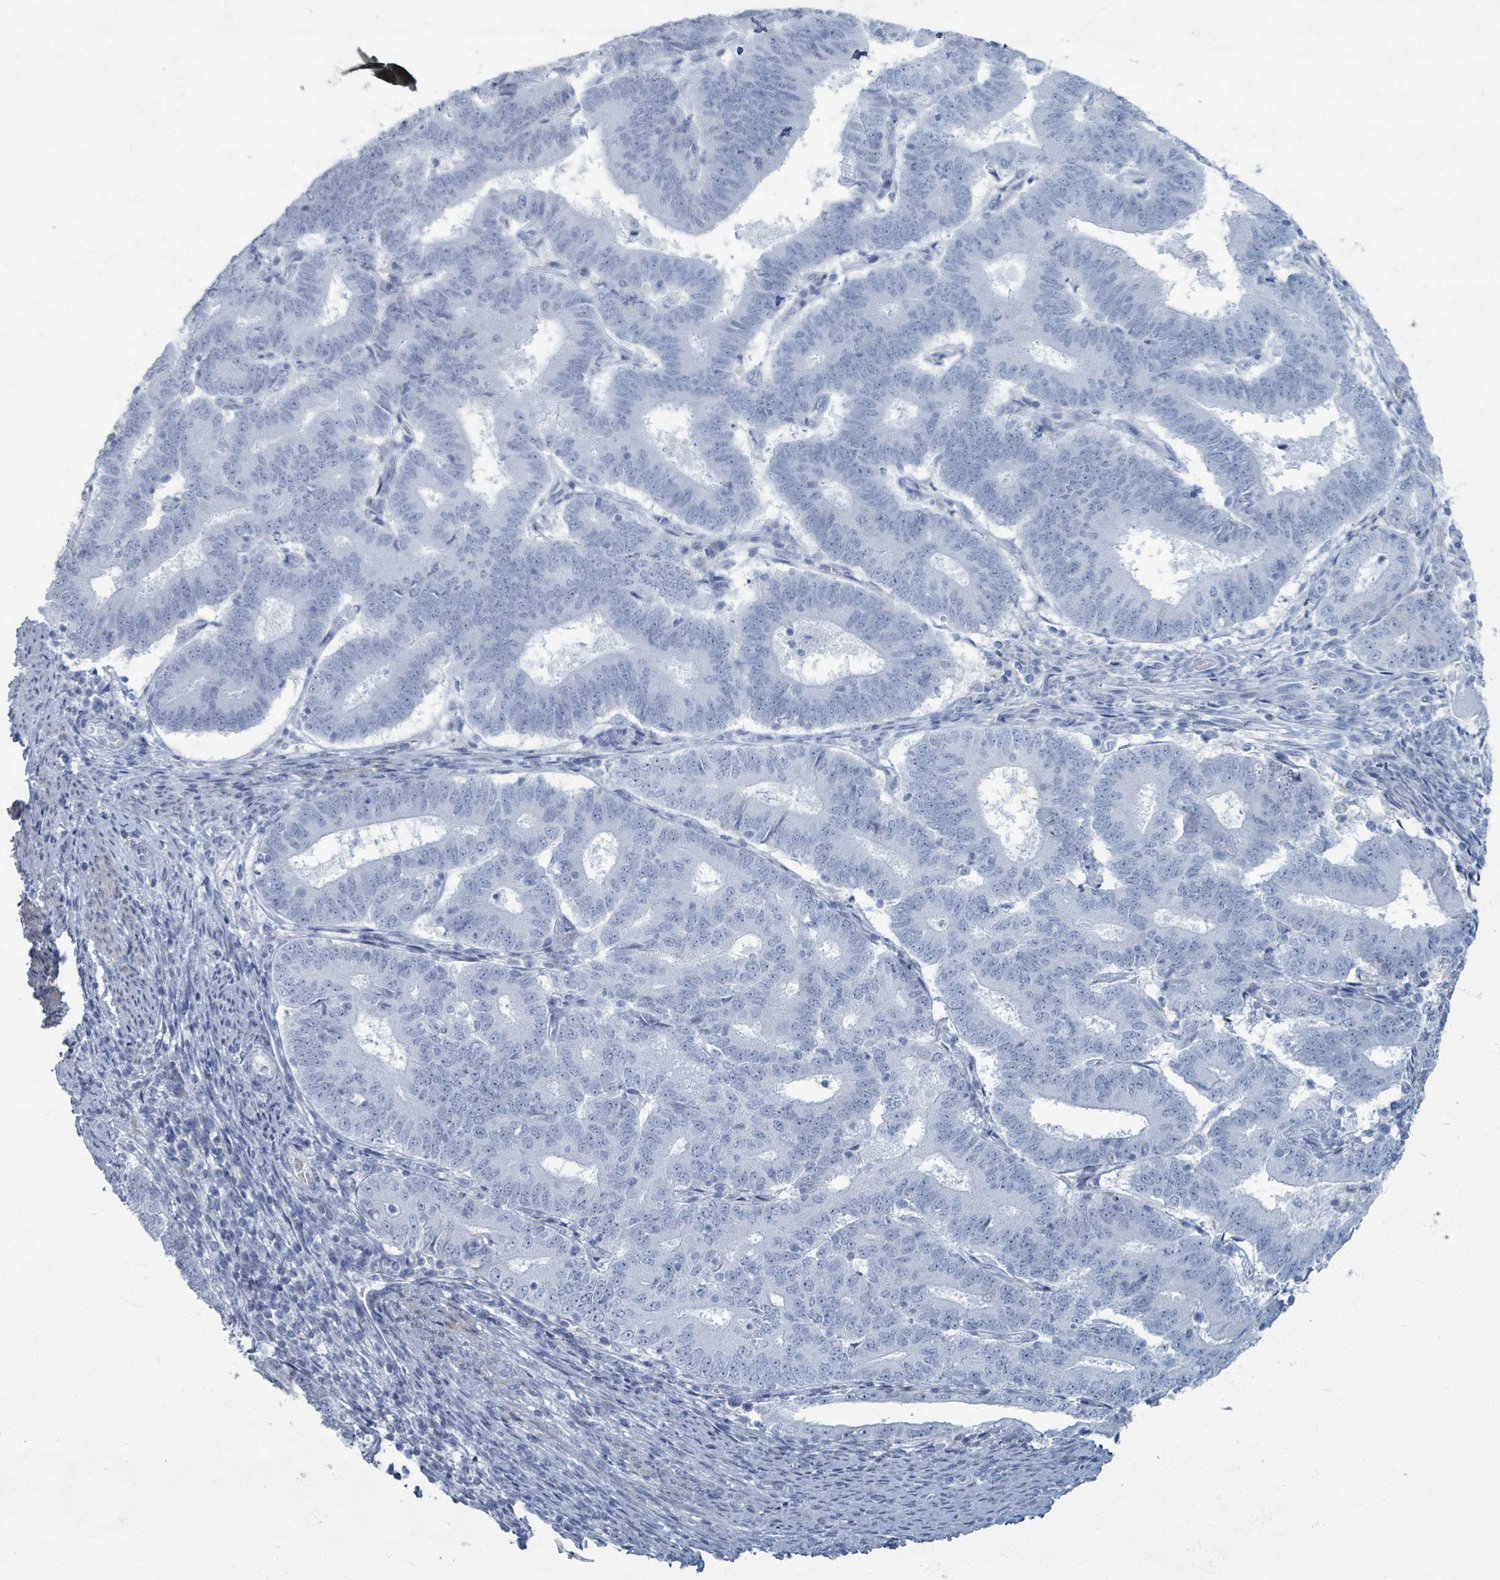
{"staining": {"intensity": "negative", "quantity": "none", "location": "none"}, "tissue": "endometrial cancer", "cell_type": "Tumor cells", "image_type": "cancer", "snomed": [{"axis": "morphology", "description": "Adenocarcinoma, NOS"}, {"axis": "topography", "description": "Endometrium"}], "caption": "Adenocarcinoma (endometrial) stained for a protein using IHC exhibits no positivity tumor cells.", "gene": "TAS2R1", "patient": {"sex": "female", "age": 70}}